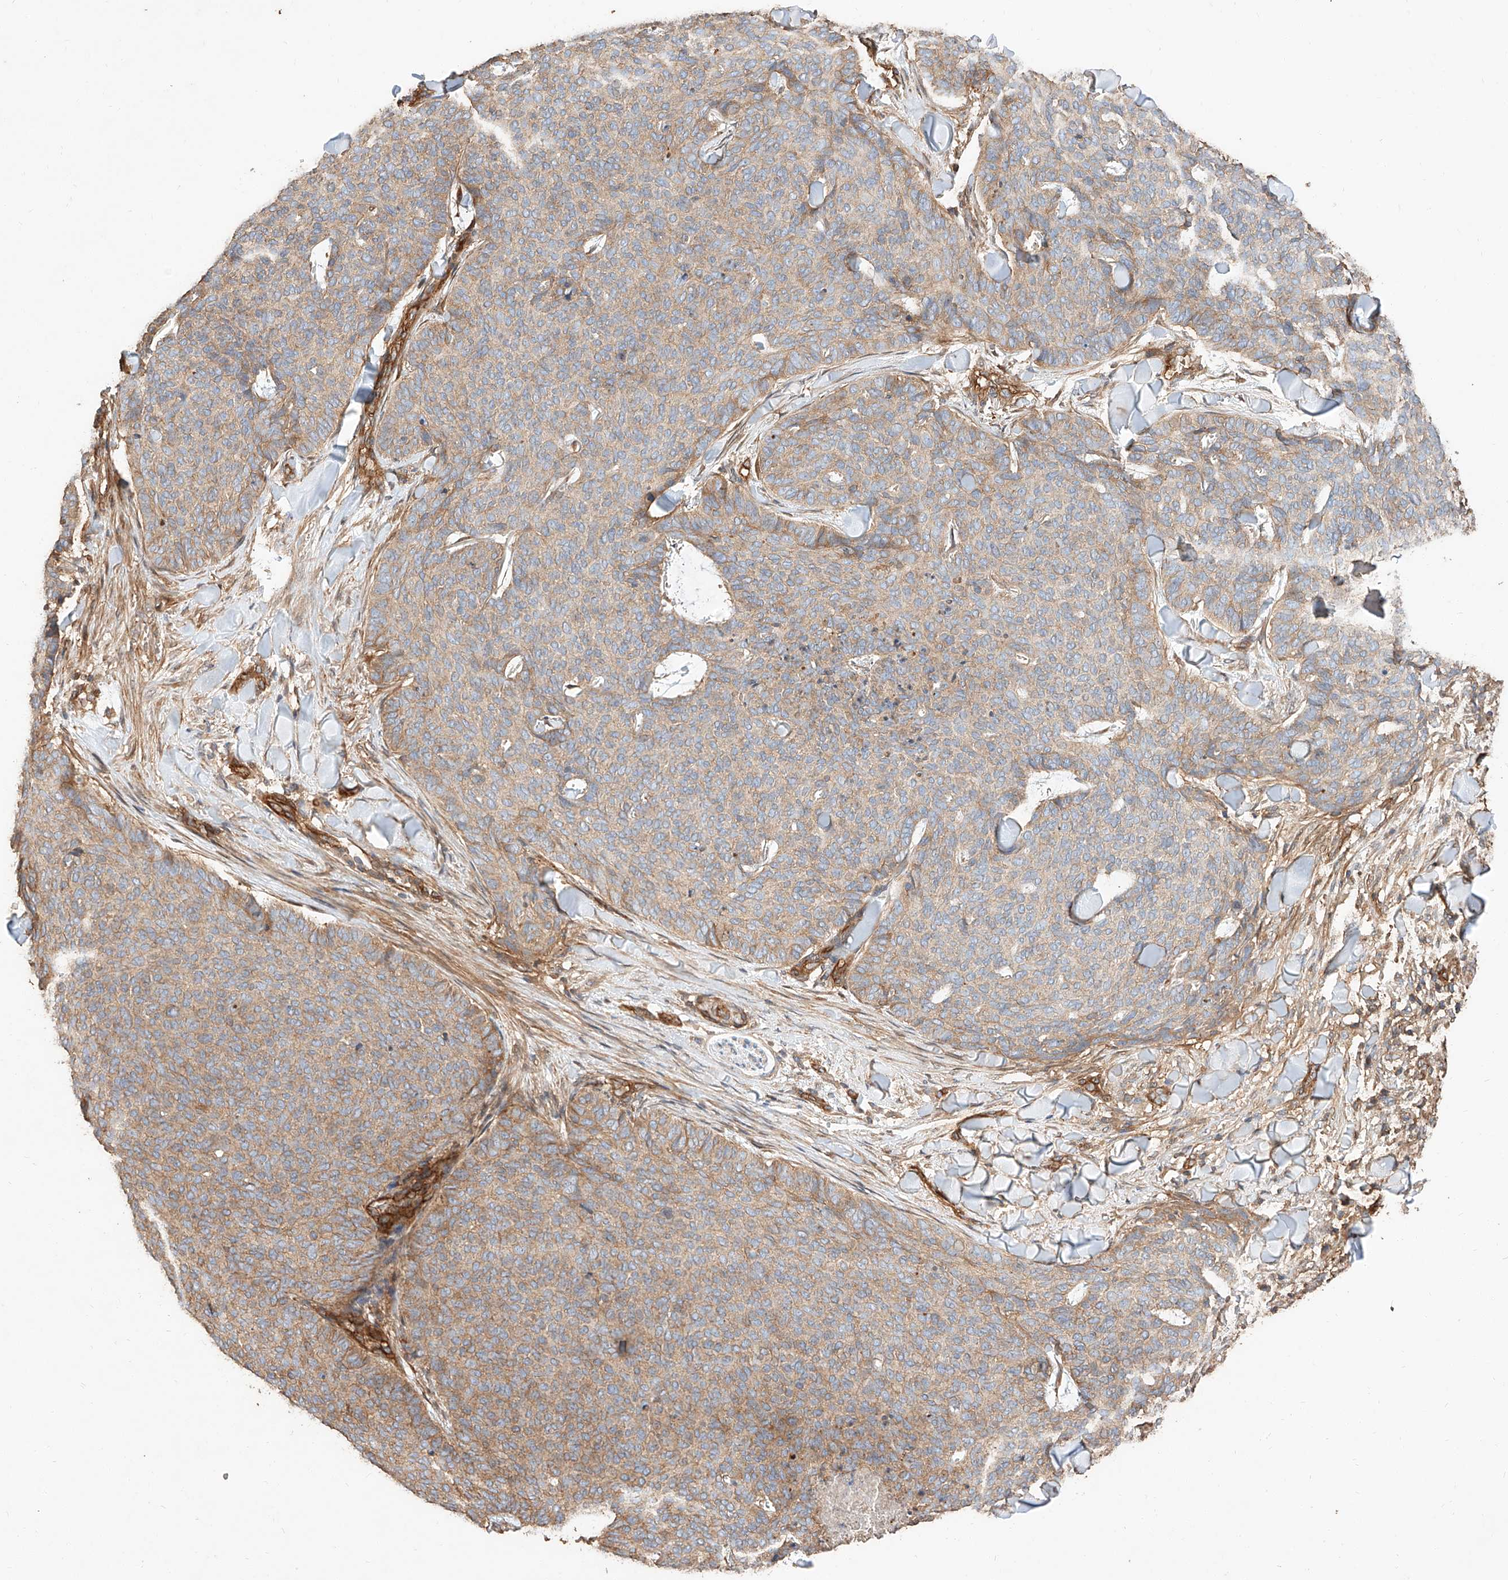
{"staining": {"intensity": "weak", "quantity": ">75%", "location": "cytoplasmic/membranous"}, "tissue": "skin cancer", "cell_type": "Tumor cells", "image_type": "cancer", "snomed": [{"axis": "morphology", "description": "Normal tissue, NOS"}, {"axis": "morphology", "description": "Basal cell carcinoma"}, {"axis": "topography", "description": "Skin"}], "caption": "IHC (DAB (3,3'-diaminobenzidine)) staining of basal cell carcinoma (skin) shows weak cytoplasmic/membranous protein expression in approximately >75% of tumor cells.", "gene": "GHDC", "patient": {"sex": "male", "age": 50}}